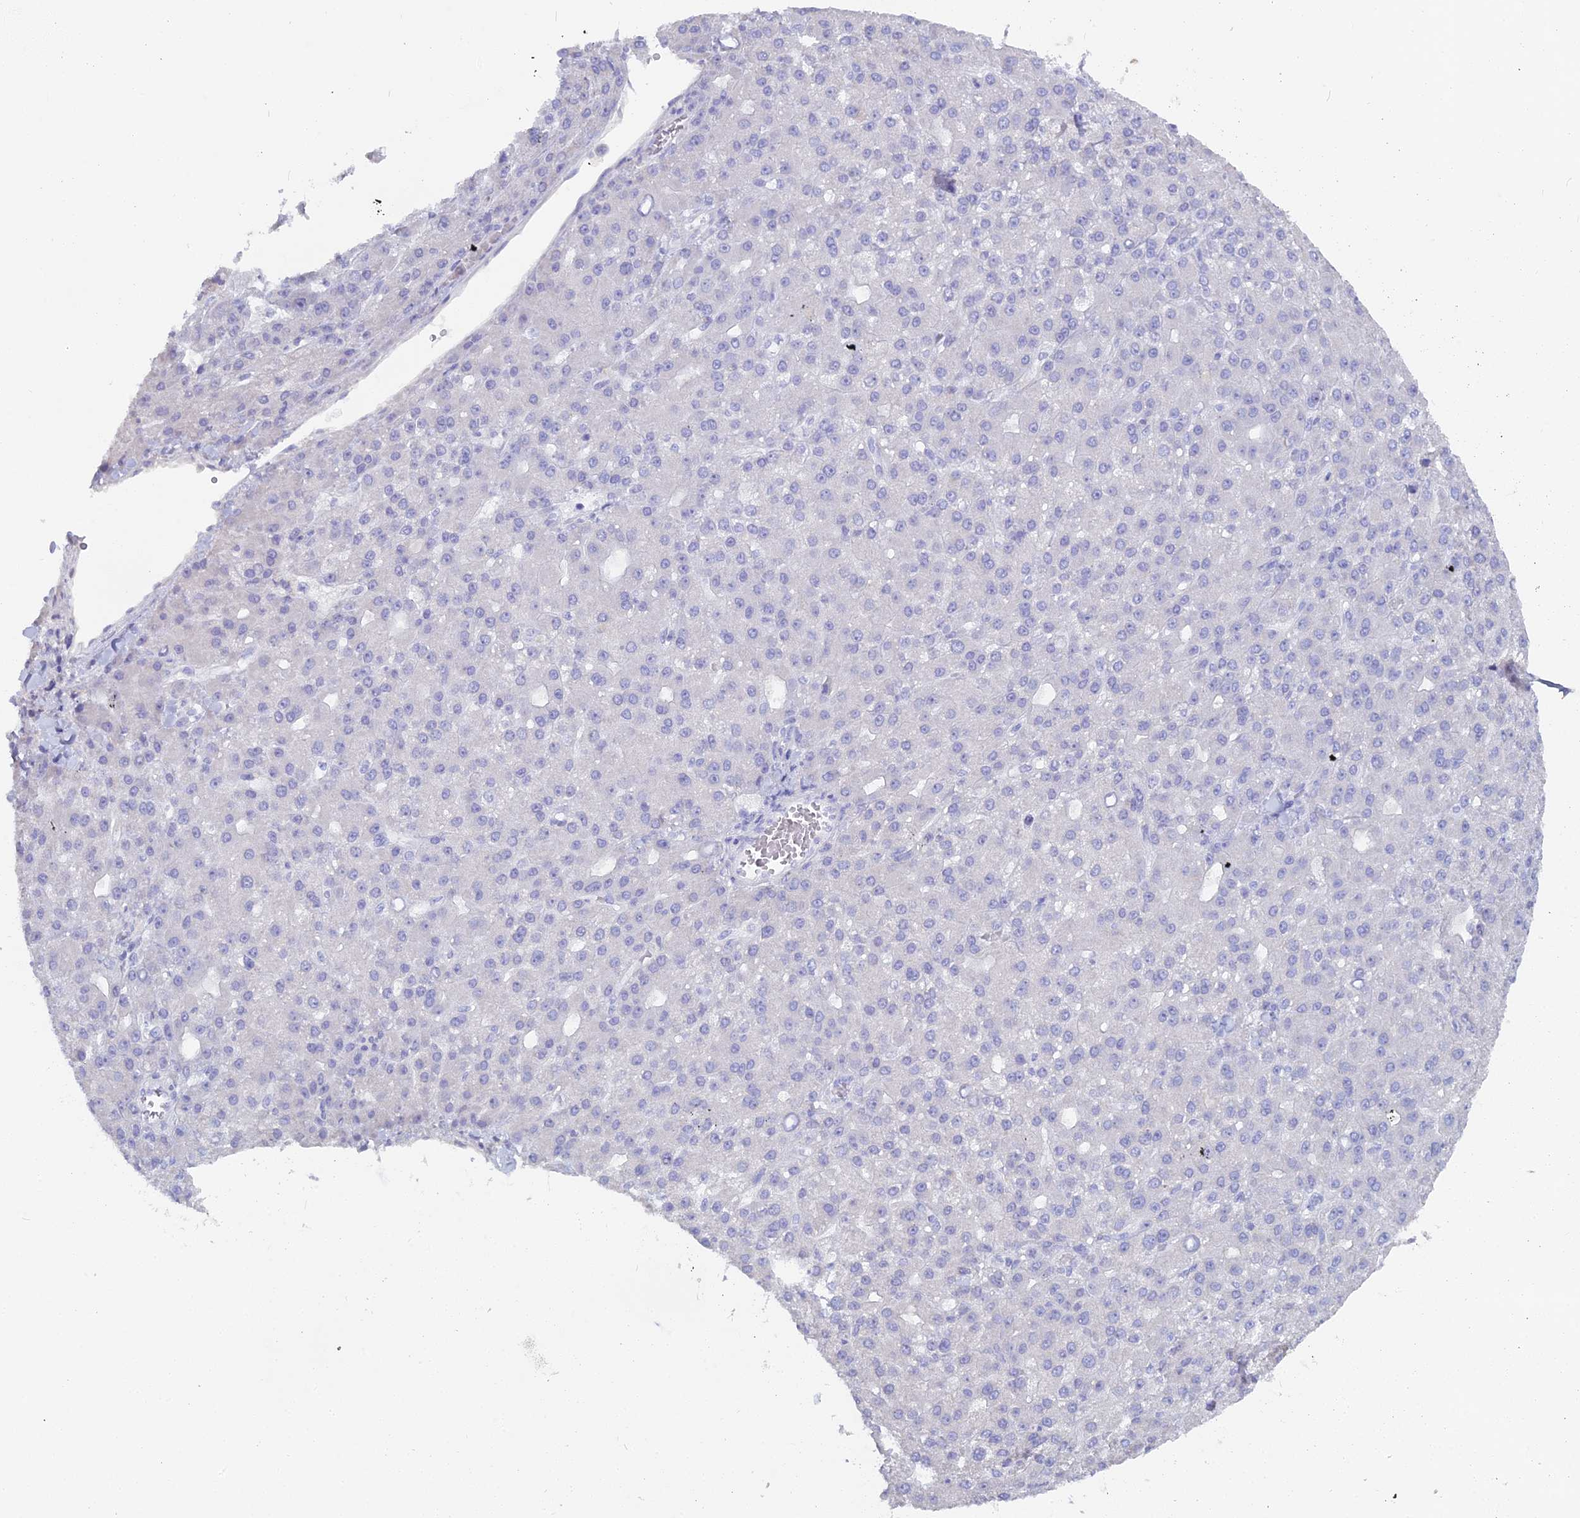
{"staining": {"intensity": "negative", "quantity": "none", "location": "none"}, "tissue": "liver cancer", "cell_type": "Tumor cells", "image_type": "cancer", "snomed": [{"axis": "morphology", "description": "Carcinoma, Hepatocellular, NOS"}, {"axis": "topography", "description": "Liver"}], "caption": "Immunohistochemistry (IHC) of hepatocellular carcinoma (liver) exhibits no positivity in tumor cells.", "gene": "S100A7", "patient": {"sex": "male", "age": 67}}